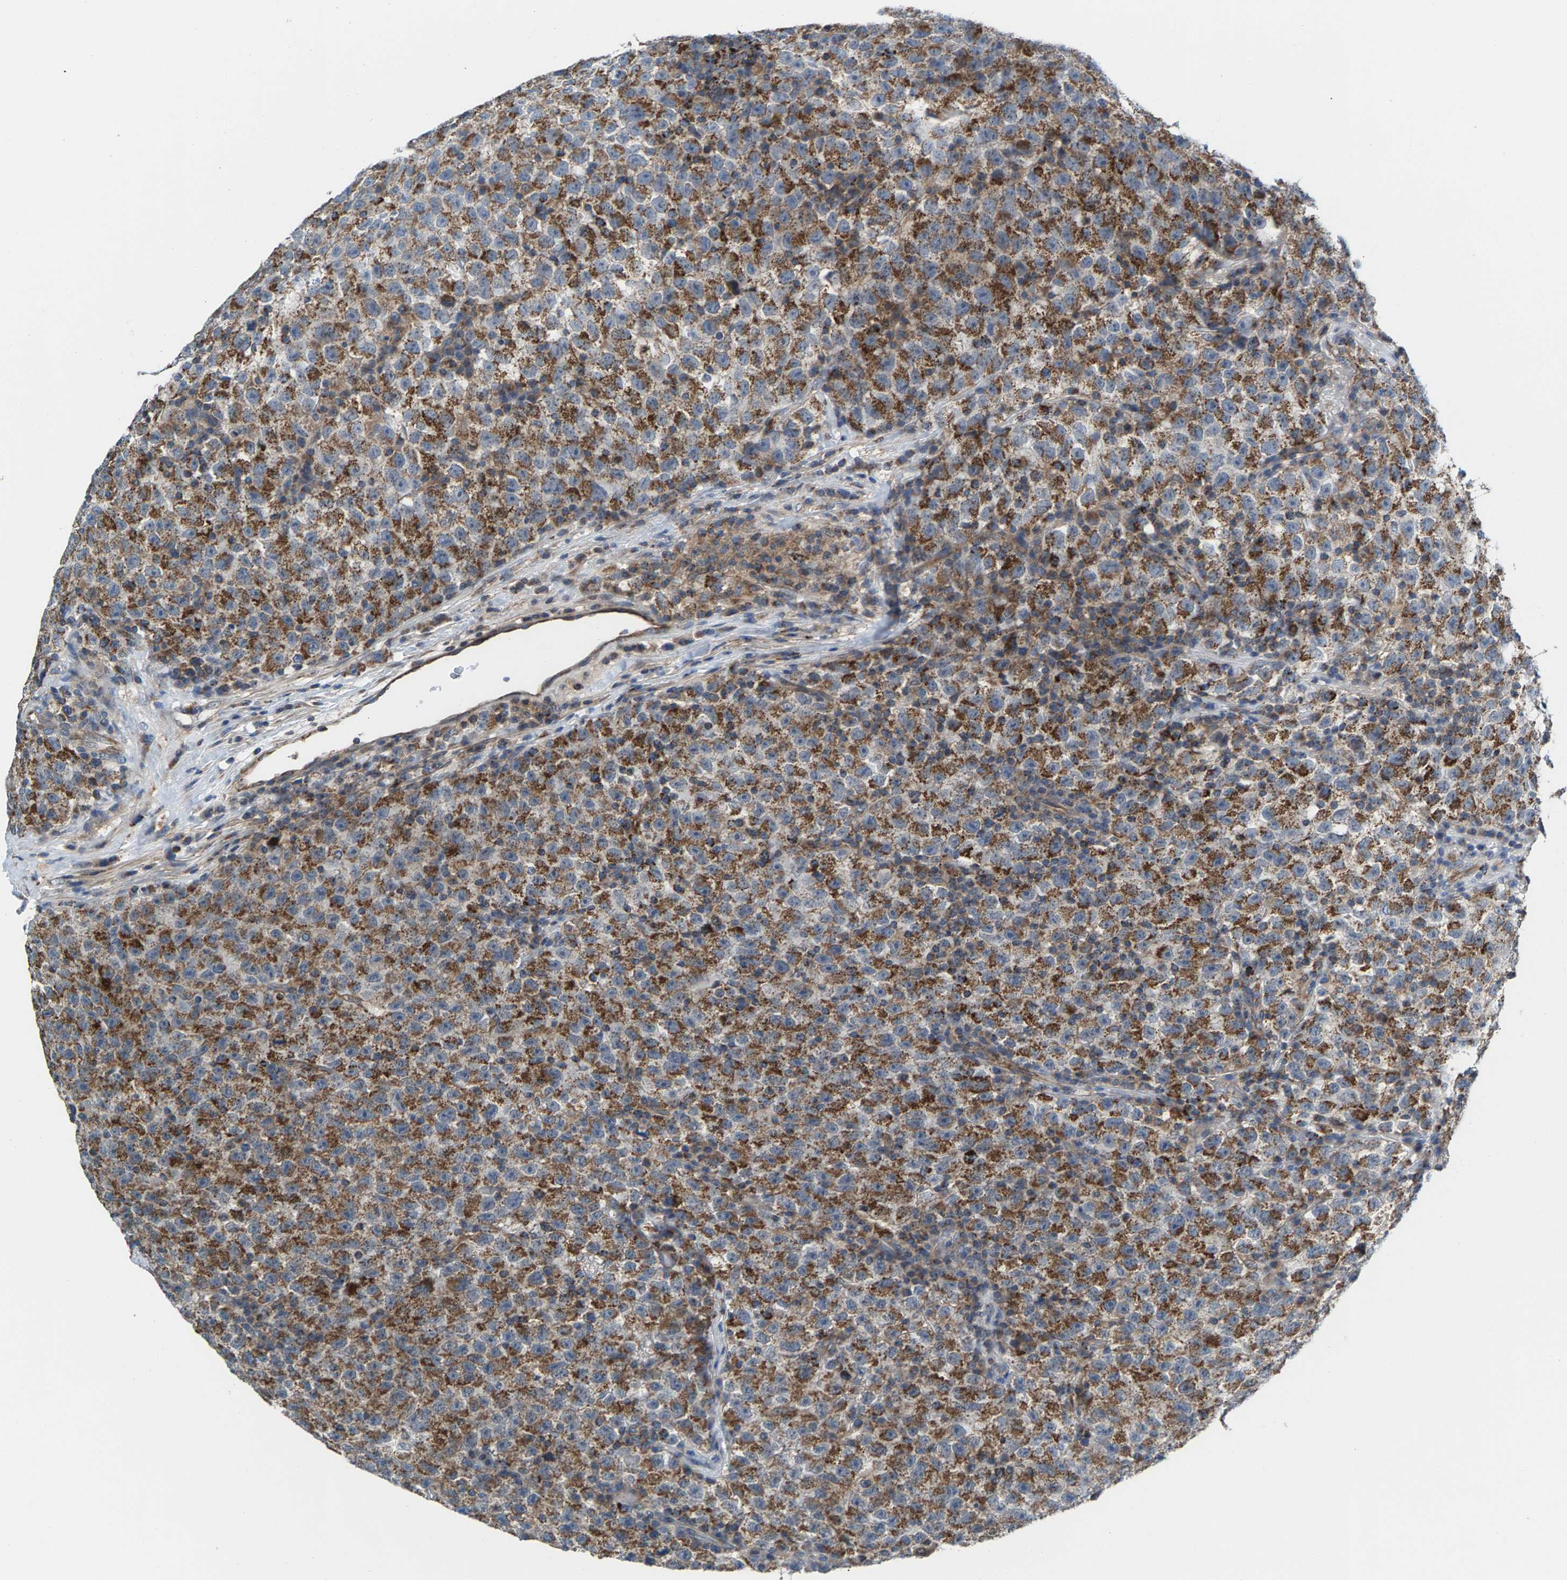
{"staining": {"intensity": "moderate", "quantity": ">75%", "location": "cytoplasmic/membranous"}, "tissue": "testis cancer", "cell_type": "Tumor cells", "image_type": "cancer", "snomed": [{"axis": "morphology", "description": "Seminoma, NOS"}, {"axis": "topography", "description": "Testis"}], "caption": "Immunohistochemical staining of human testis cancer (seminoma) reveals moderate cytoplasmic/membranous protein expression in approximately >75% of tumor cells. The staining was performed using DAB (3,3'-diaminobenzidine) to visualize the protein expression in brown, while the nuclei were stained in blue with hematoxylin (Magnification: 20x).", "gene": "MRM1", "patient": {"sex": "male", "age": 22}}